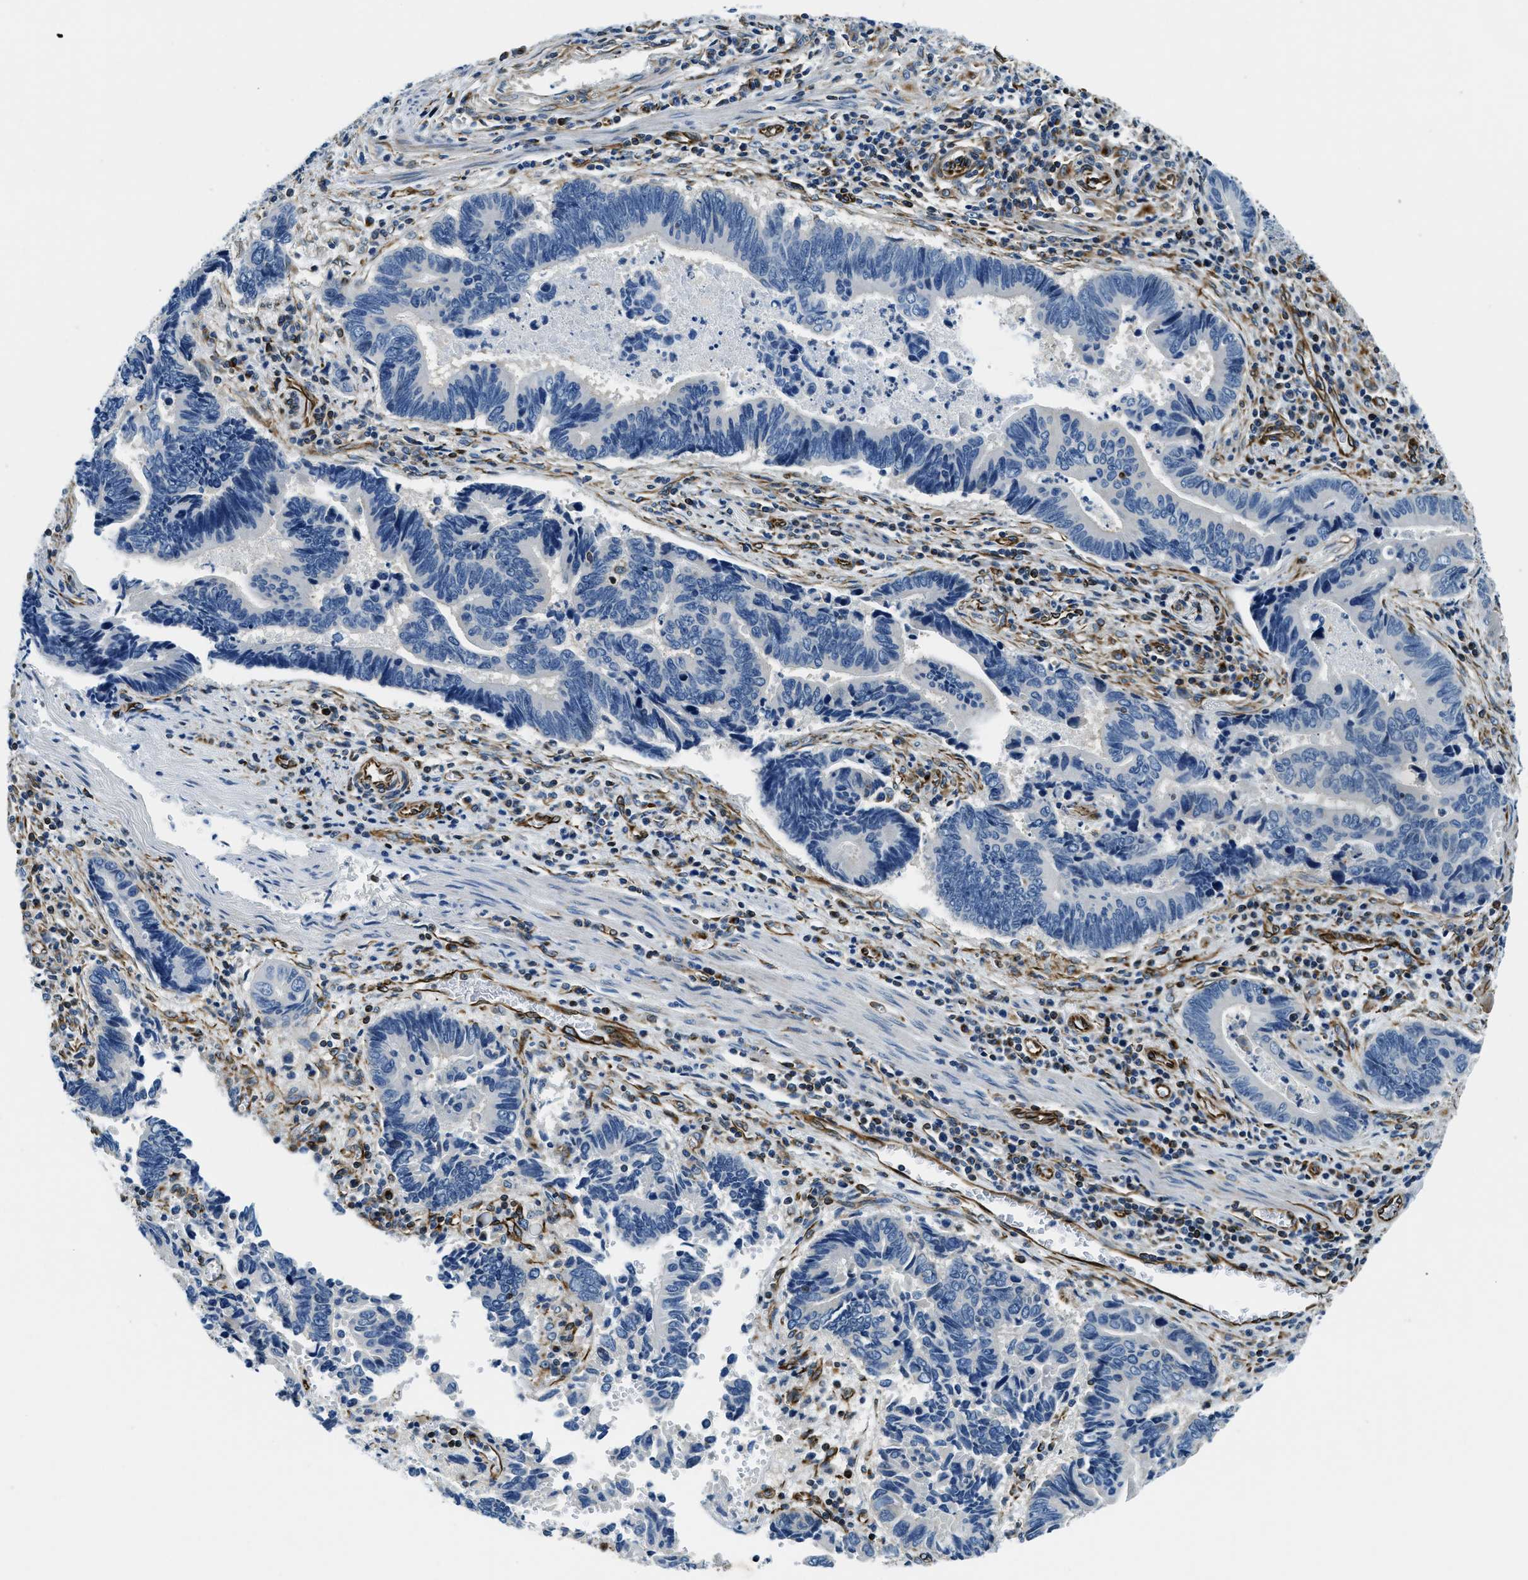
{"staining": {"intensity": "negative", "quantity": "none", "location": "none"}, "tissue": "pancreatic cancer", "cell_type": "Tumor cells", "image_type": "cancer", "snomed": [{"axis": "morphology", "description": "Adenocarcinoma, NOS"}, {"axis": "topography", "description": "Pancreas"}], "caption": "This is a histopathology image of immunohistochemistry staining of pancreatic cancer, which shows no positivity in tumor cells.", "gene": "GNS", "patient": {"sex": "female", "age": 70}}